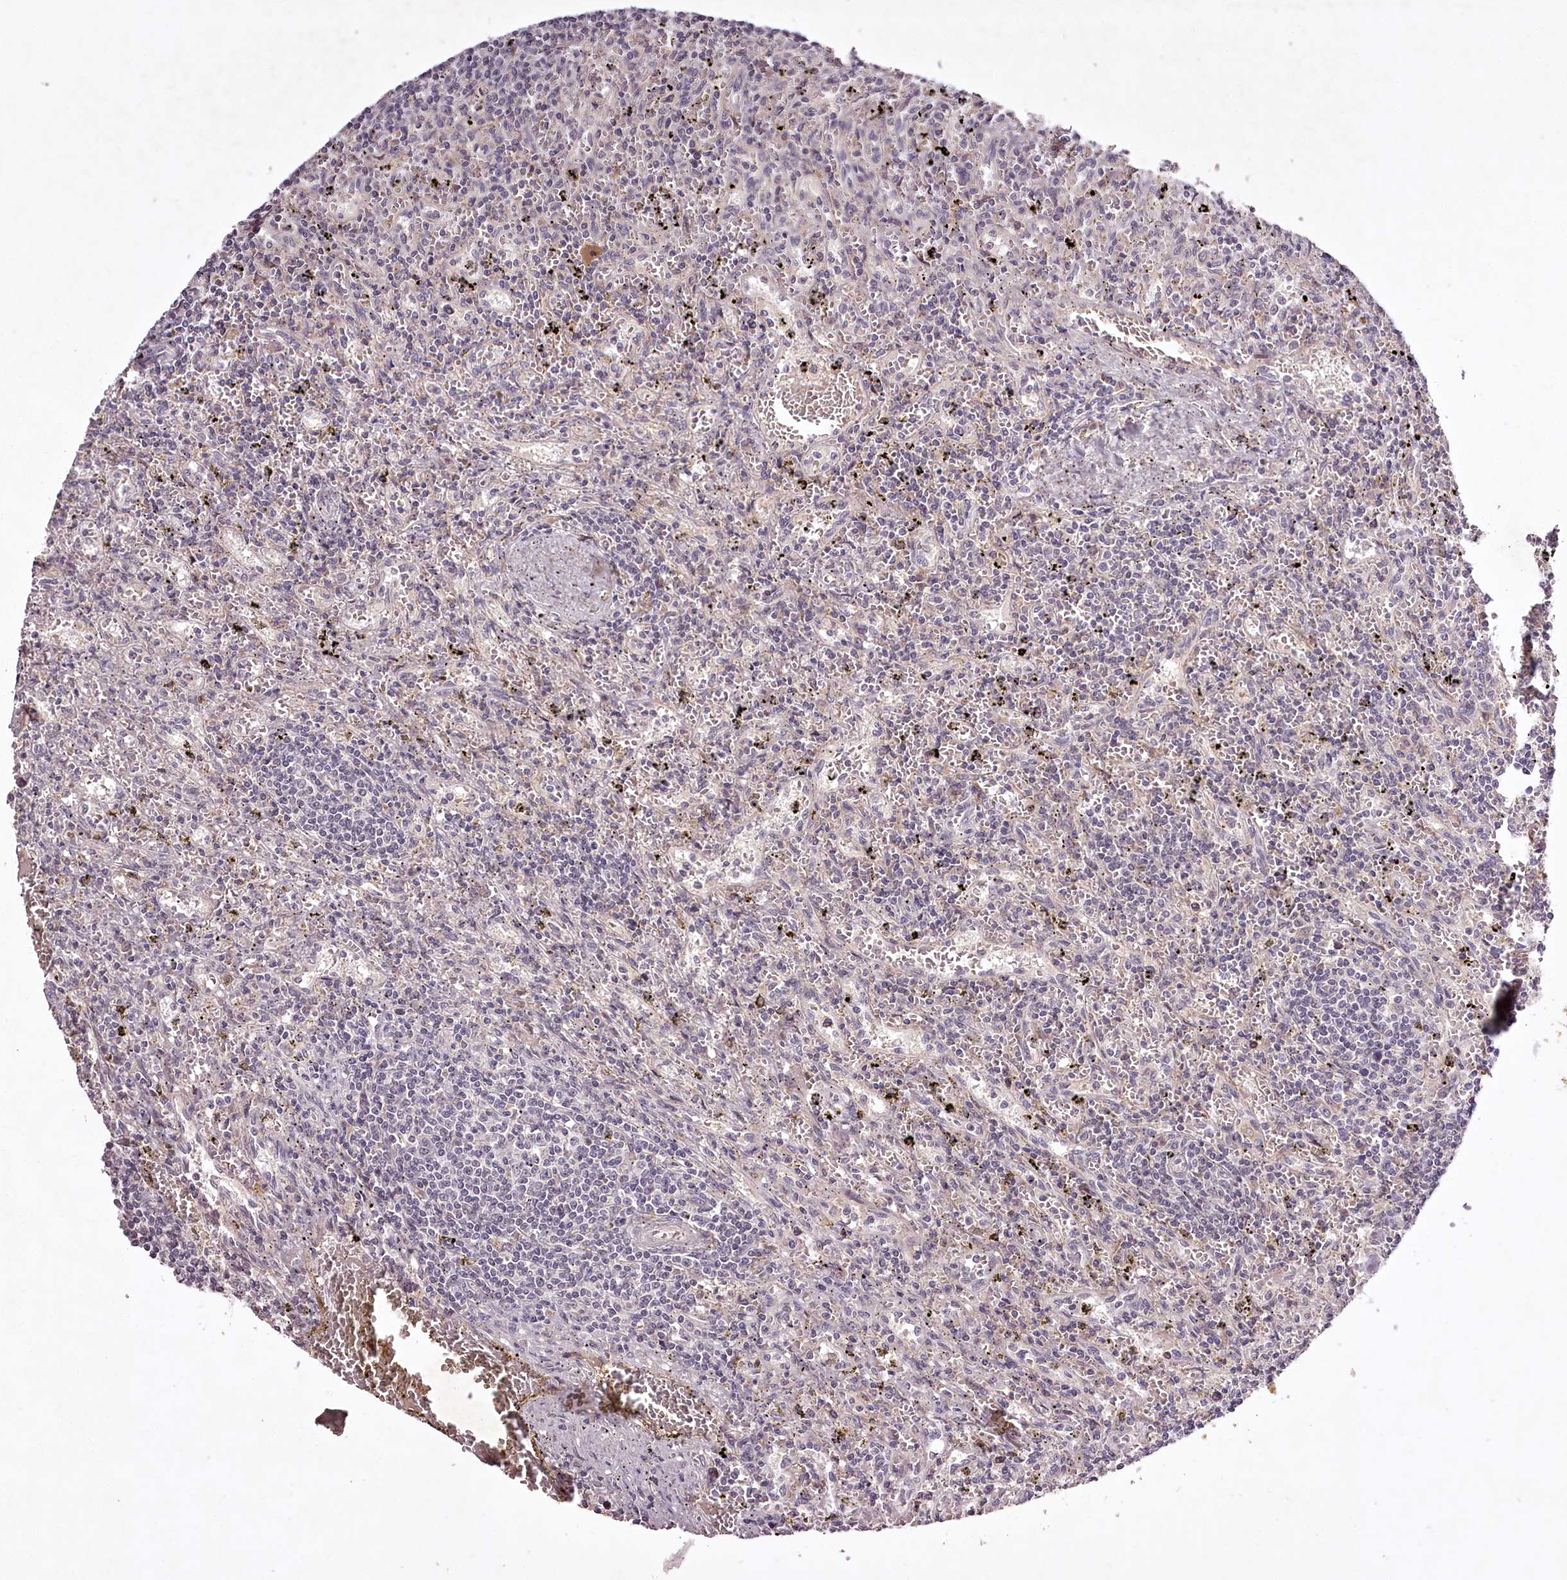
{"staining": {"intensity": "negative", "quantity": "none", "location": "none"}, "tissue": "lymphoma", "cell_type": "Tumor cells", "image_type": "cancer", "snomed": [{"axis": "morphology", "description": "Malignant lymphoma, non-Hodgkin's type, Low grade"}, {"axis": "topography", "description": "Spleen"}], "caption": "Image shows no protein positivity in tumor cells of low-grade malignant lymphoma, non-Hodgkin's type tissue. Nuclei are stained in blue.", "gene": "RBMXL2", "patient": {"sex": "male", "age": 76}}